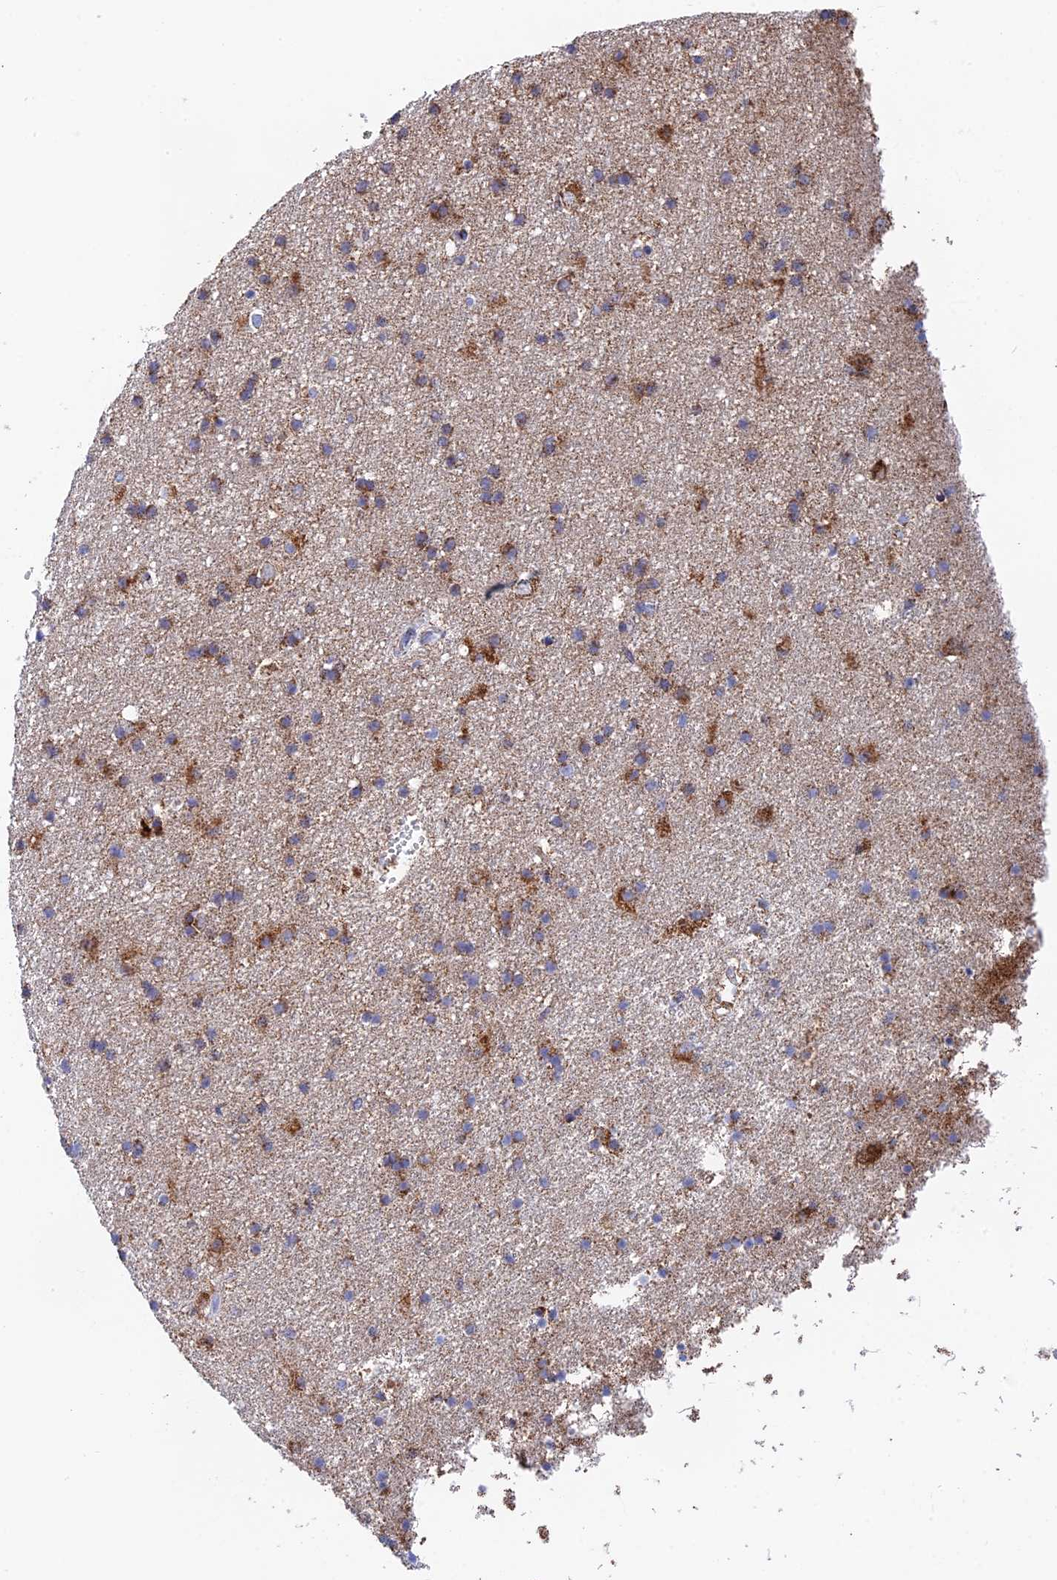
{"staining": {"intensity": "moderate", "quantity": ">75%", "location": "cytoplasmic/membranous"}, "tissue": "cerebral cortex", "cell_type": "Endothelial cells", "image_type": "normal", "snomed": [{"axis": "morphology", "description": "Normal tissue, NOS"}, {"axis": "topography", "description": "Cerebral cortex"}], "caption": "Cerebral cortex stained with immunohistochemistry (IHC) shows moderate cytoplasmic/membranous positivity in approximately >75% of endothelial cells. (DAB = brown stain, brightfield microscopy at high magnification).", "gene": "NDUFA5", "patient": {"sex": "male", "age": 54}}